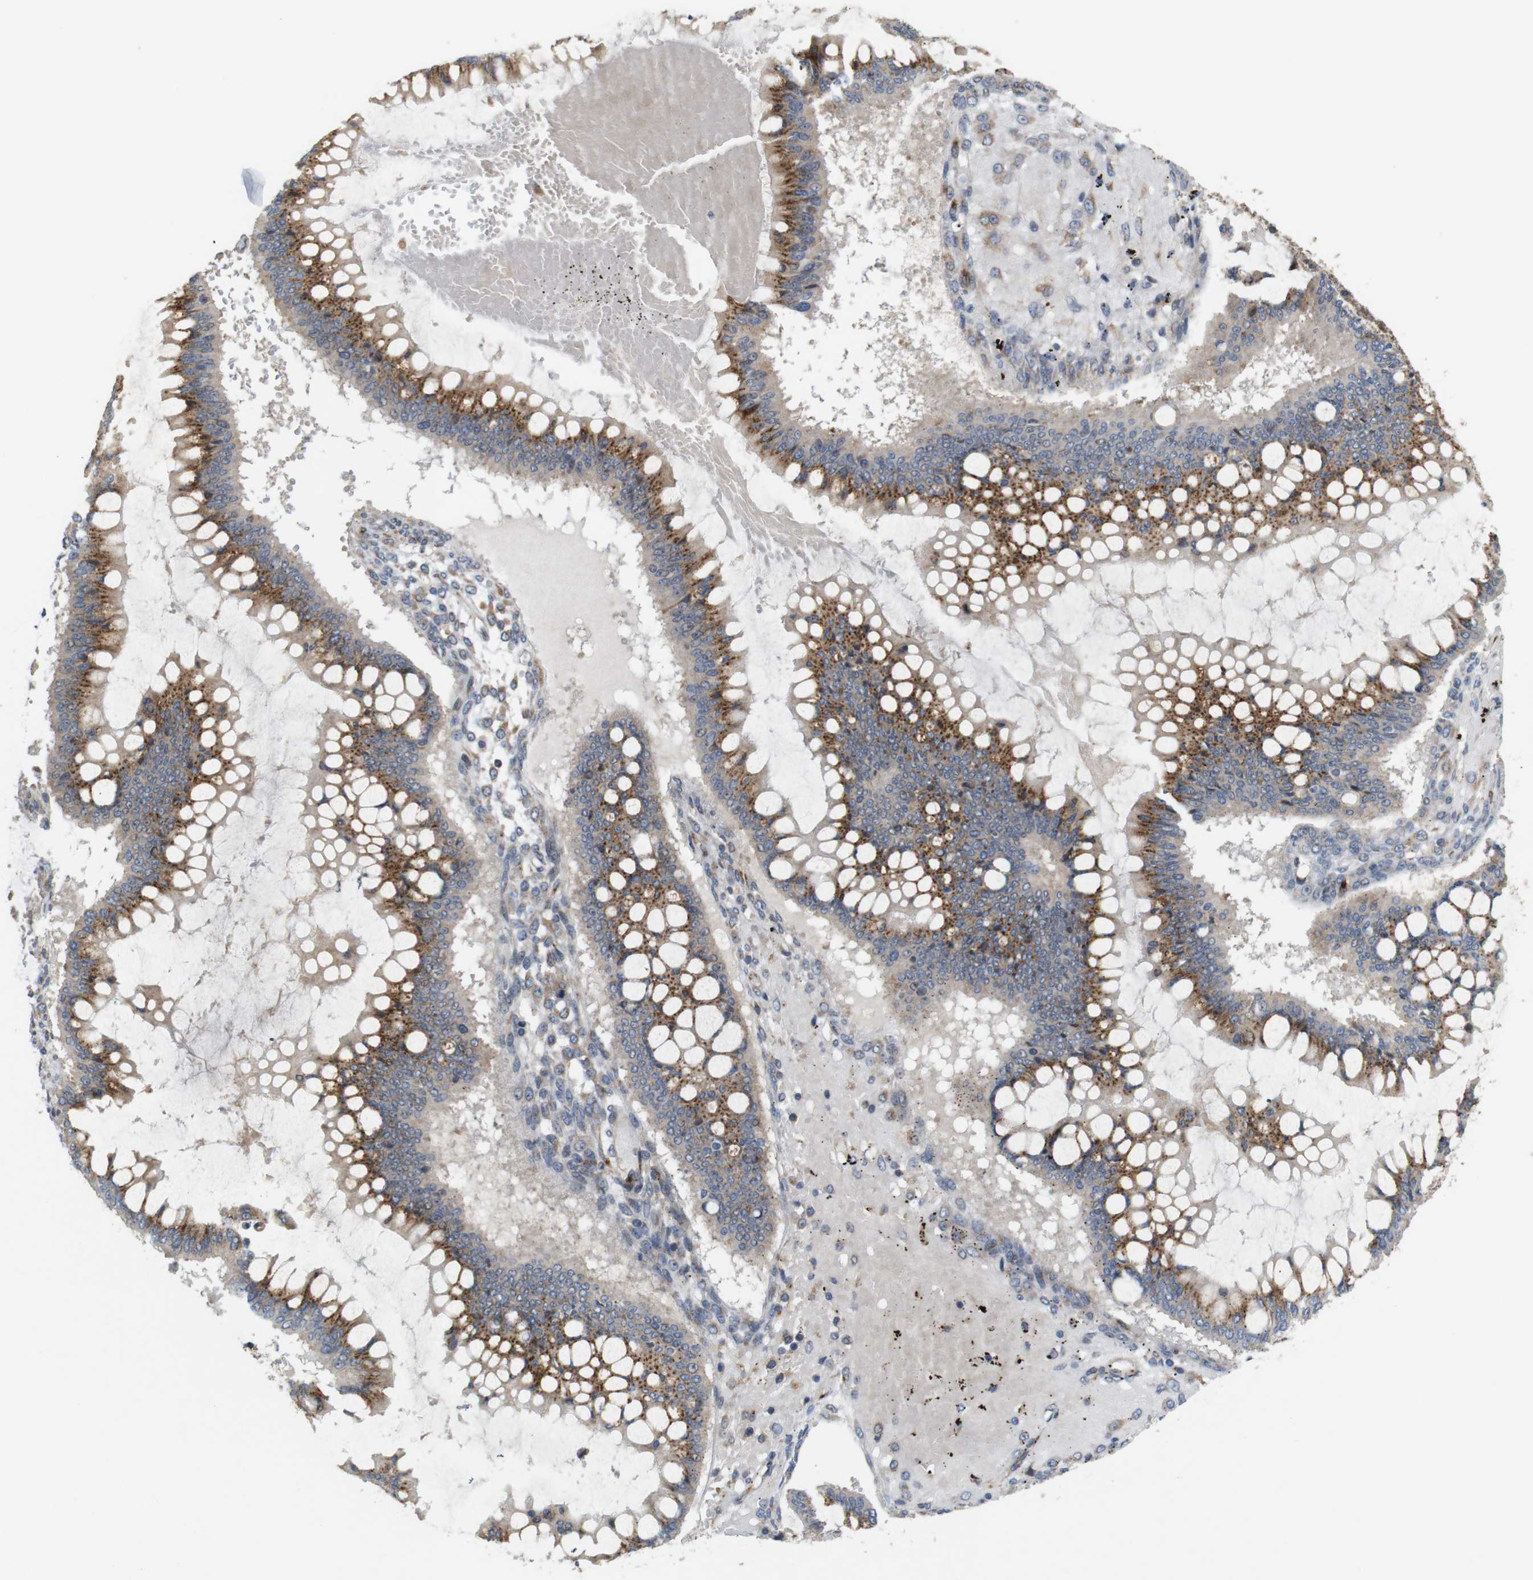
{"staining": {"intensity": "moderate", "quantity": ">75%", "location": "cytoplasmic/membranous"}, "tissue": "ovarian cancer", "cell_type": "Tumor cells", "image_type": "cancer", "snomed": [{"axis": "morphology", "description": "Cystadenocarcinoma, mucinous, NOS"}, {"axis": "topography", "description": "Ovary"}], "caption": "Ovarian cancer was stained to show a protein in brown. There is medium levels of moderate cytoplasmic/membranous positivity in about >75% of tumor cells.", "gene": "EFCAB14", "patient": {"sex": "female", "age": 73}}